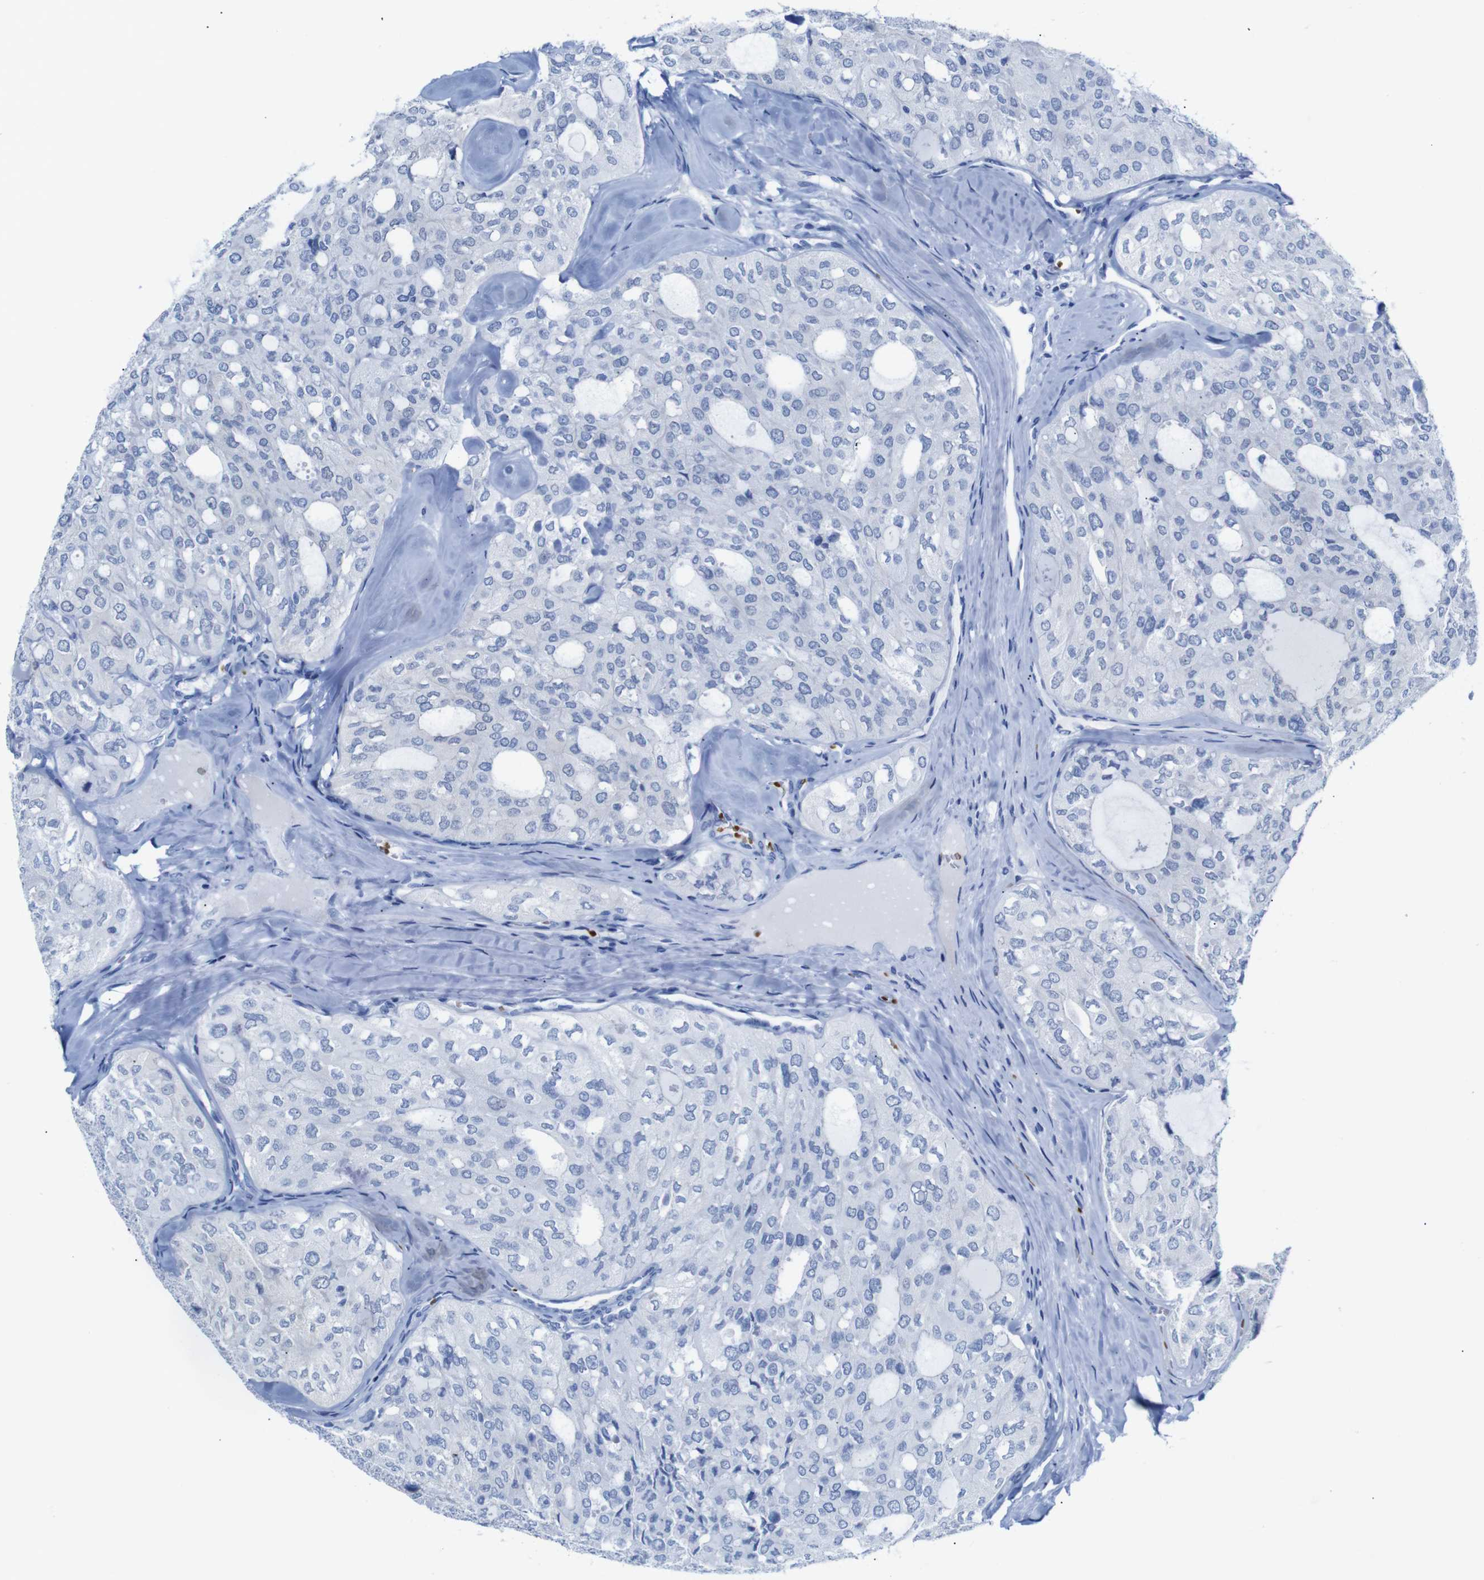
{"staining": {"intensity": "negative", "quantity": "none", "location": "none"}, "tissue": "thyroid cancer", "cell_type": "Tumor cells", "image_type": "cancer", "snomed": [{"axis": "morphology", "description": "Follicular adenoma carcinoma, NOS"}, {"axis": "topography", "description": "Thyroid gland"}], "caption": "Follicular adenoma carcinoma (thyroid) was stained to show a protein in brown. There is no significant positivity in tumor cells.", "gene": "ERVMER34-1", "patient": {"sex": "male", "age": 75}}